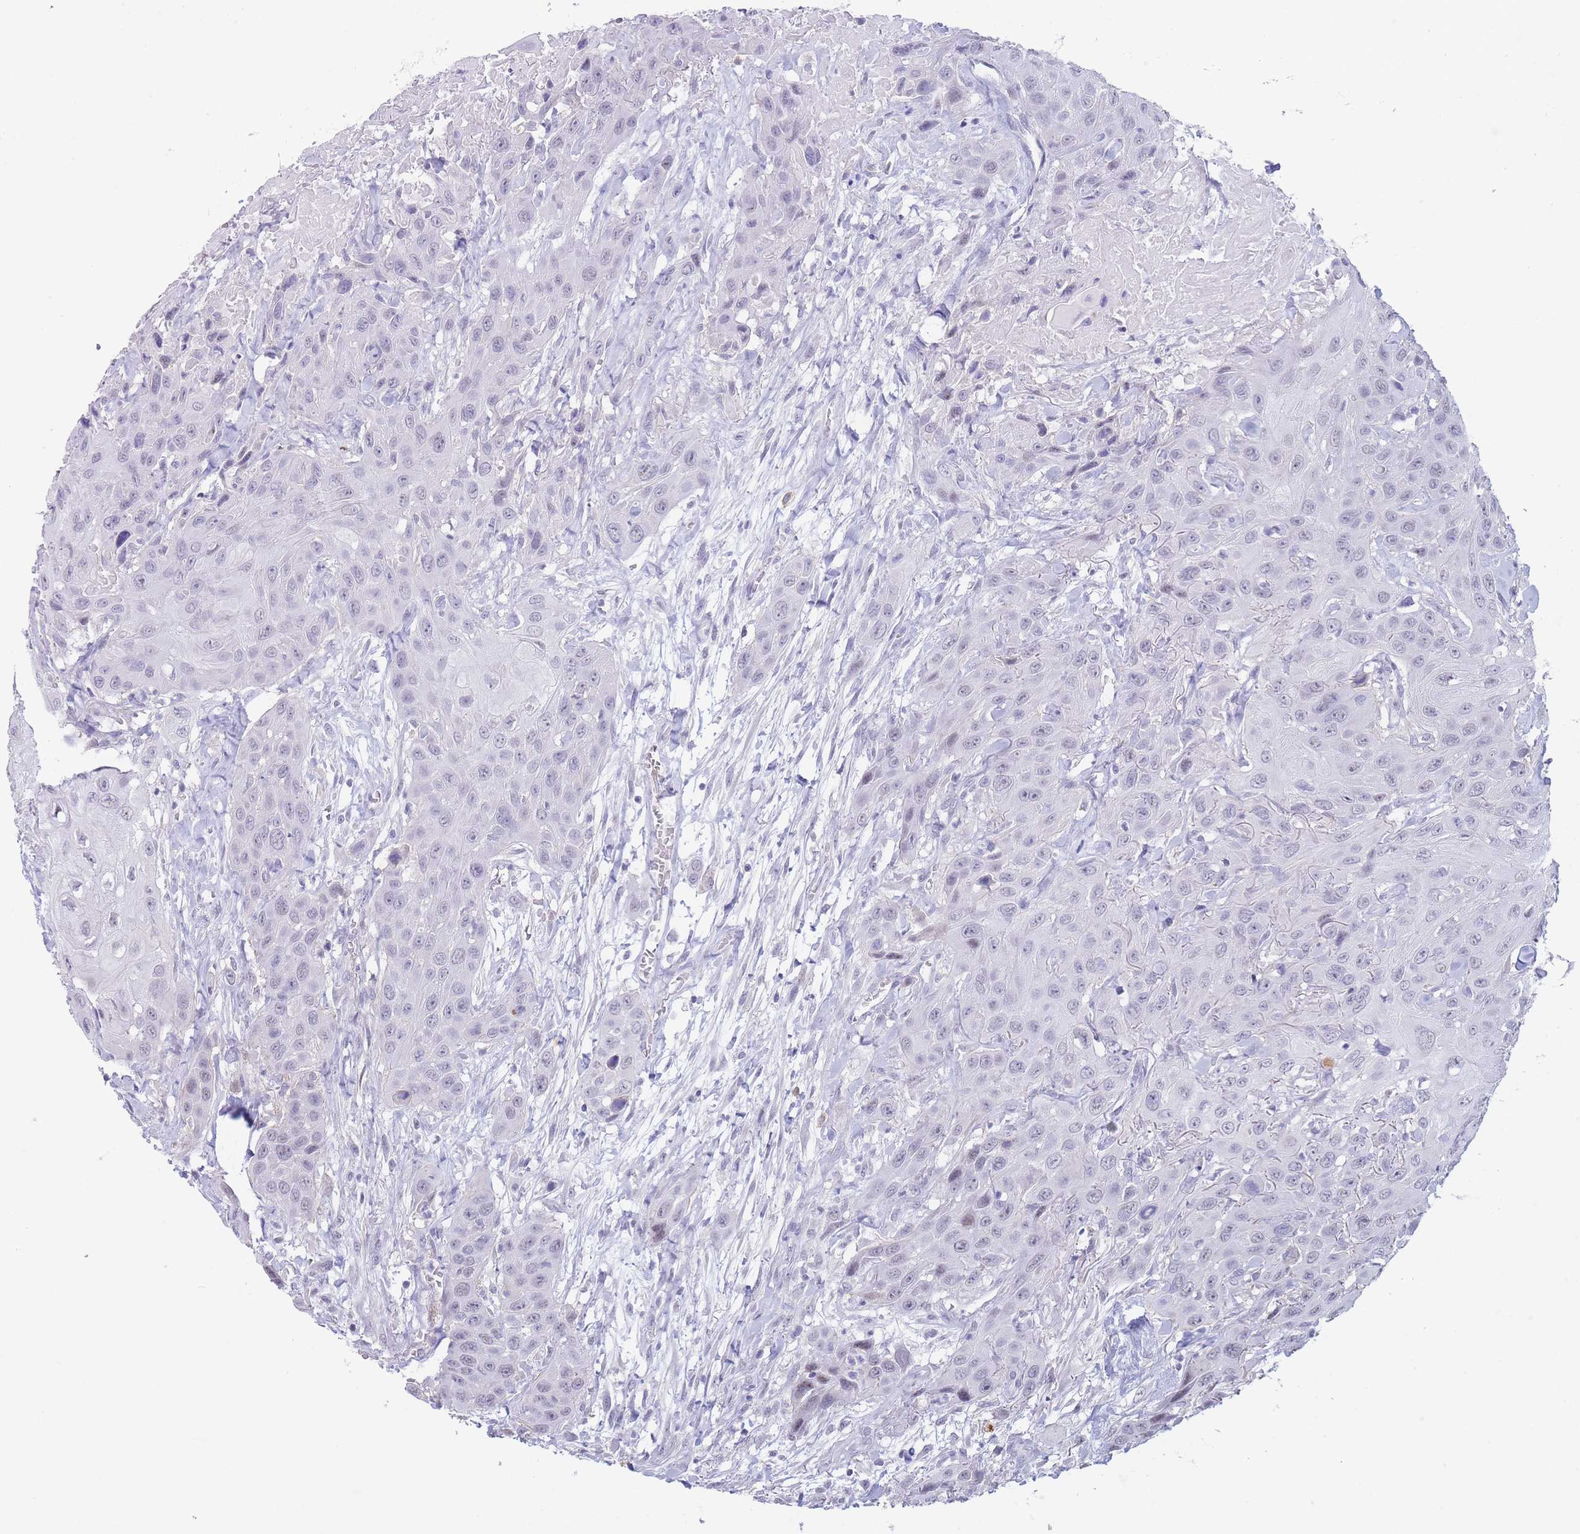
{"staining": {"intensity": "negative", "quantity": "none", "location": "none"}, "tissue": "head and neck cancer", "cell_type": "Tumor cells", "image_type": "cancer", "snomed": [{"axis": "morphology", "description": "Squamous cell carcinoma, NOS"}, {"axis": "topography", "description": "Head-Neck"}], "caption": "An immunohistochemistry histopathology image of head and neck cancer (squamous cell carcinoma) is shown. There is no staining in tumor cells of head and neck cancer (squamous cell carcinoma). Brightfield microscopy of immunohistochemistry stained with DAB (3,3'-diaminobenzidine) (brown) and hematoxylin (blue), captured at high magnification.", "gene": "ASAP3", "patient": {"sex": "male", "age": 81}}